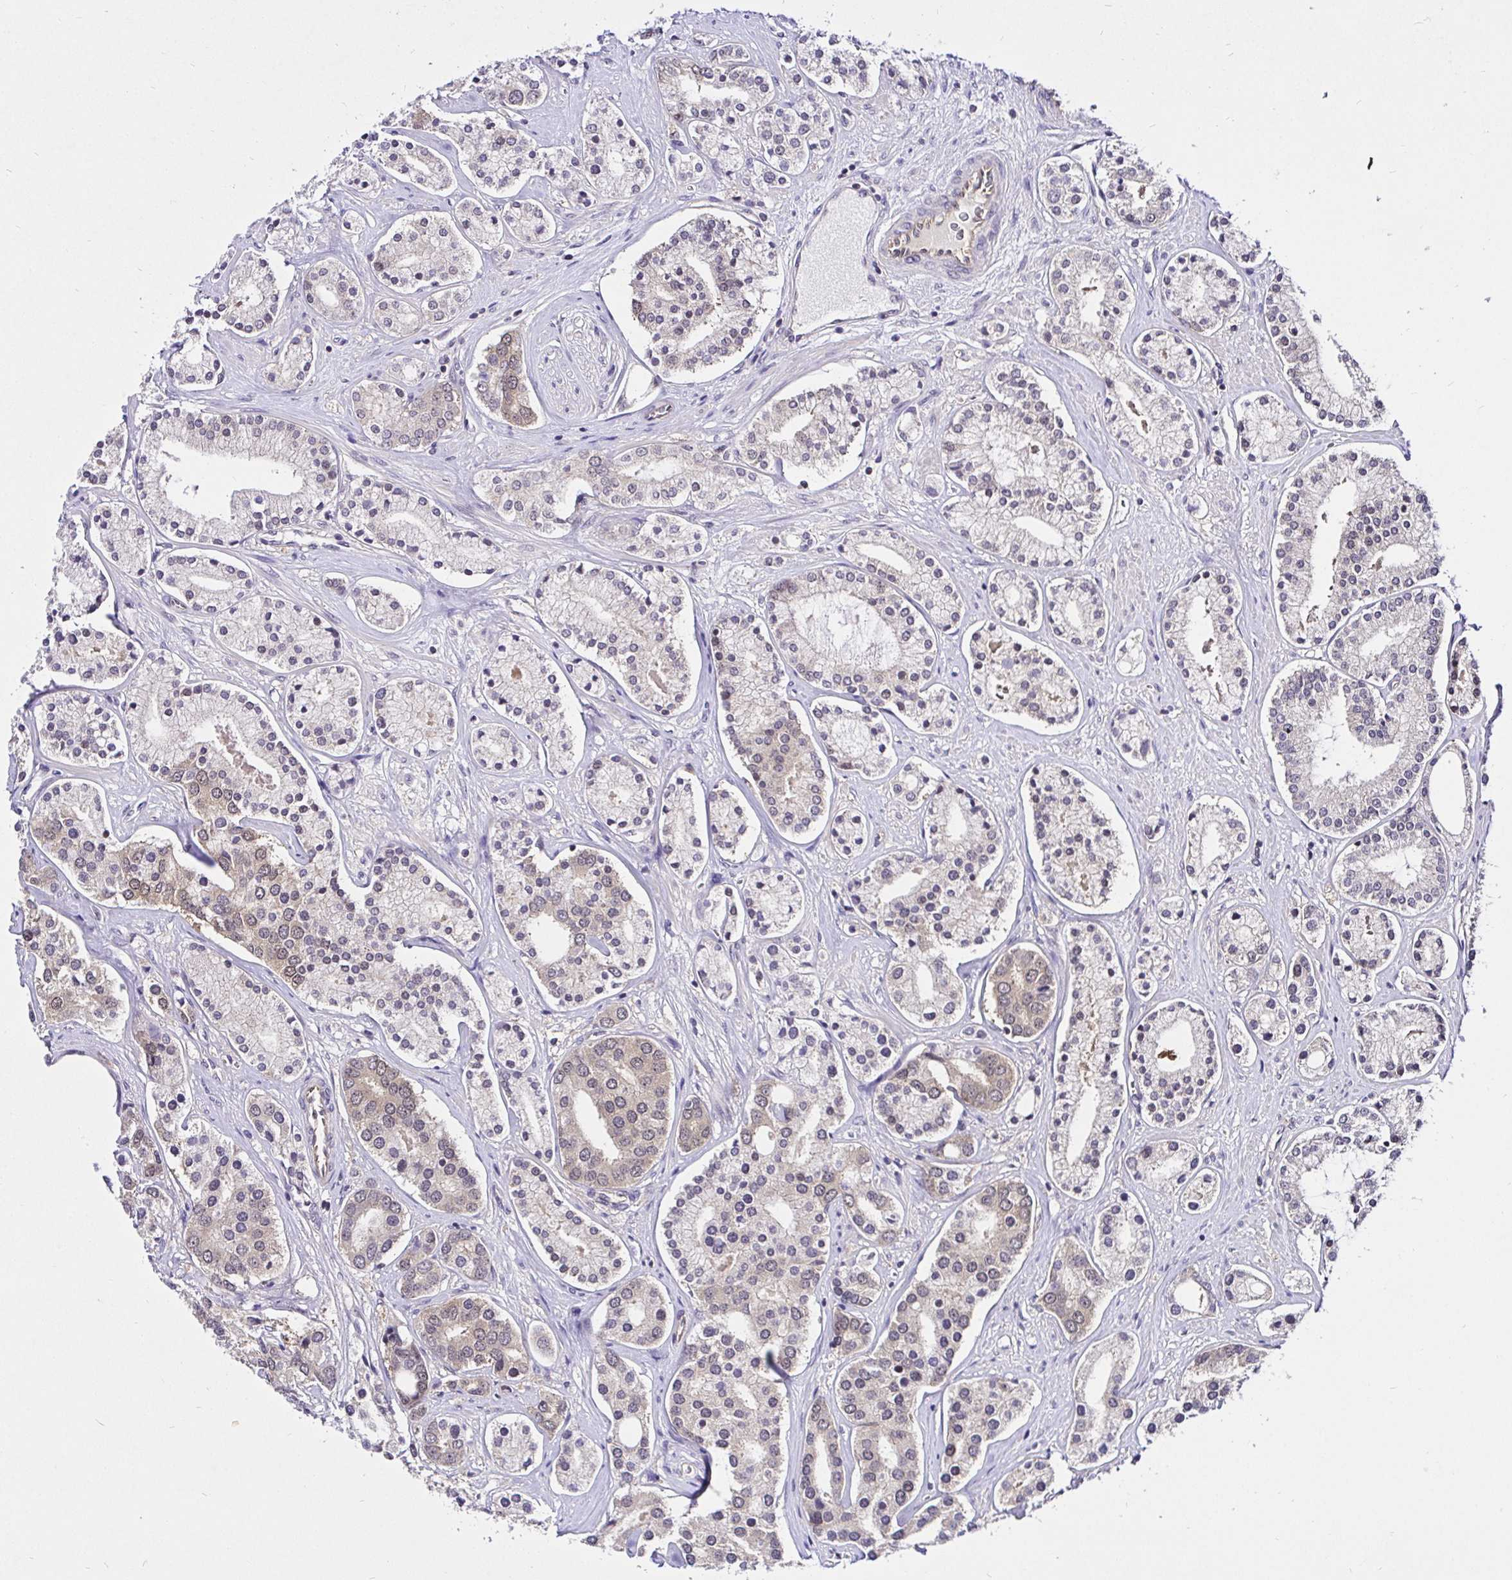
{"staining": {"intensity": "weak", "quantity": "25%-75%", "location": "cytoplasmic/membranous"}, "tissue": "prostate cancer", "cell_type": "Tumor cells", "image_type": "cancer", "snomed": [{"axis": "morphology", "description": "Adenocarcinoma, High grade"}, {"axis": "topography", "description": "Prostate"}], "caption": "Immunohistochemical staining of prostate cancer (adenocarcinoma (high-grade)) demonstrates low levels of weak cytoplasmic/membranous protein positivity in about 25%-75% of tumor cells.", "gene": "UBE2M", "patient": {"sex": "male", "age": 58}}